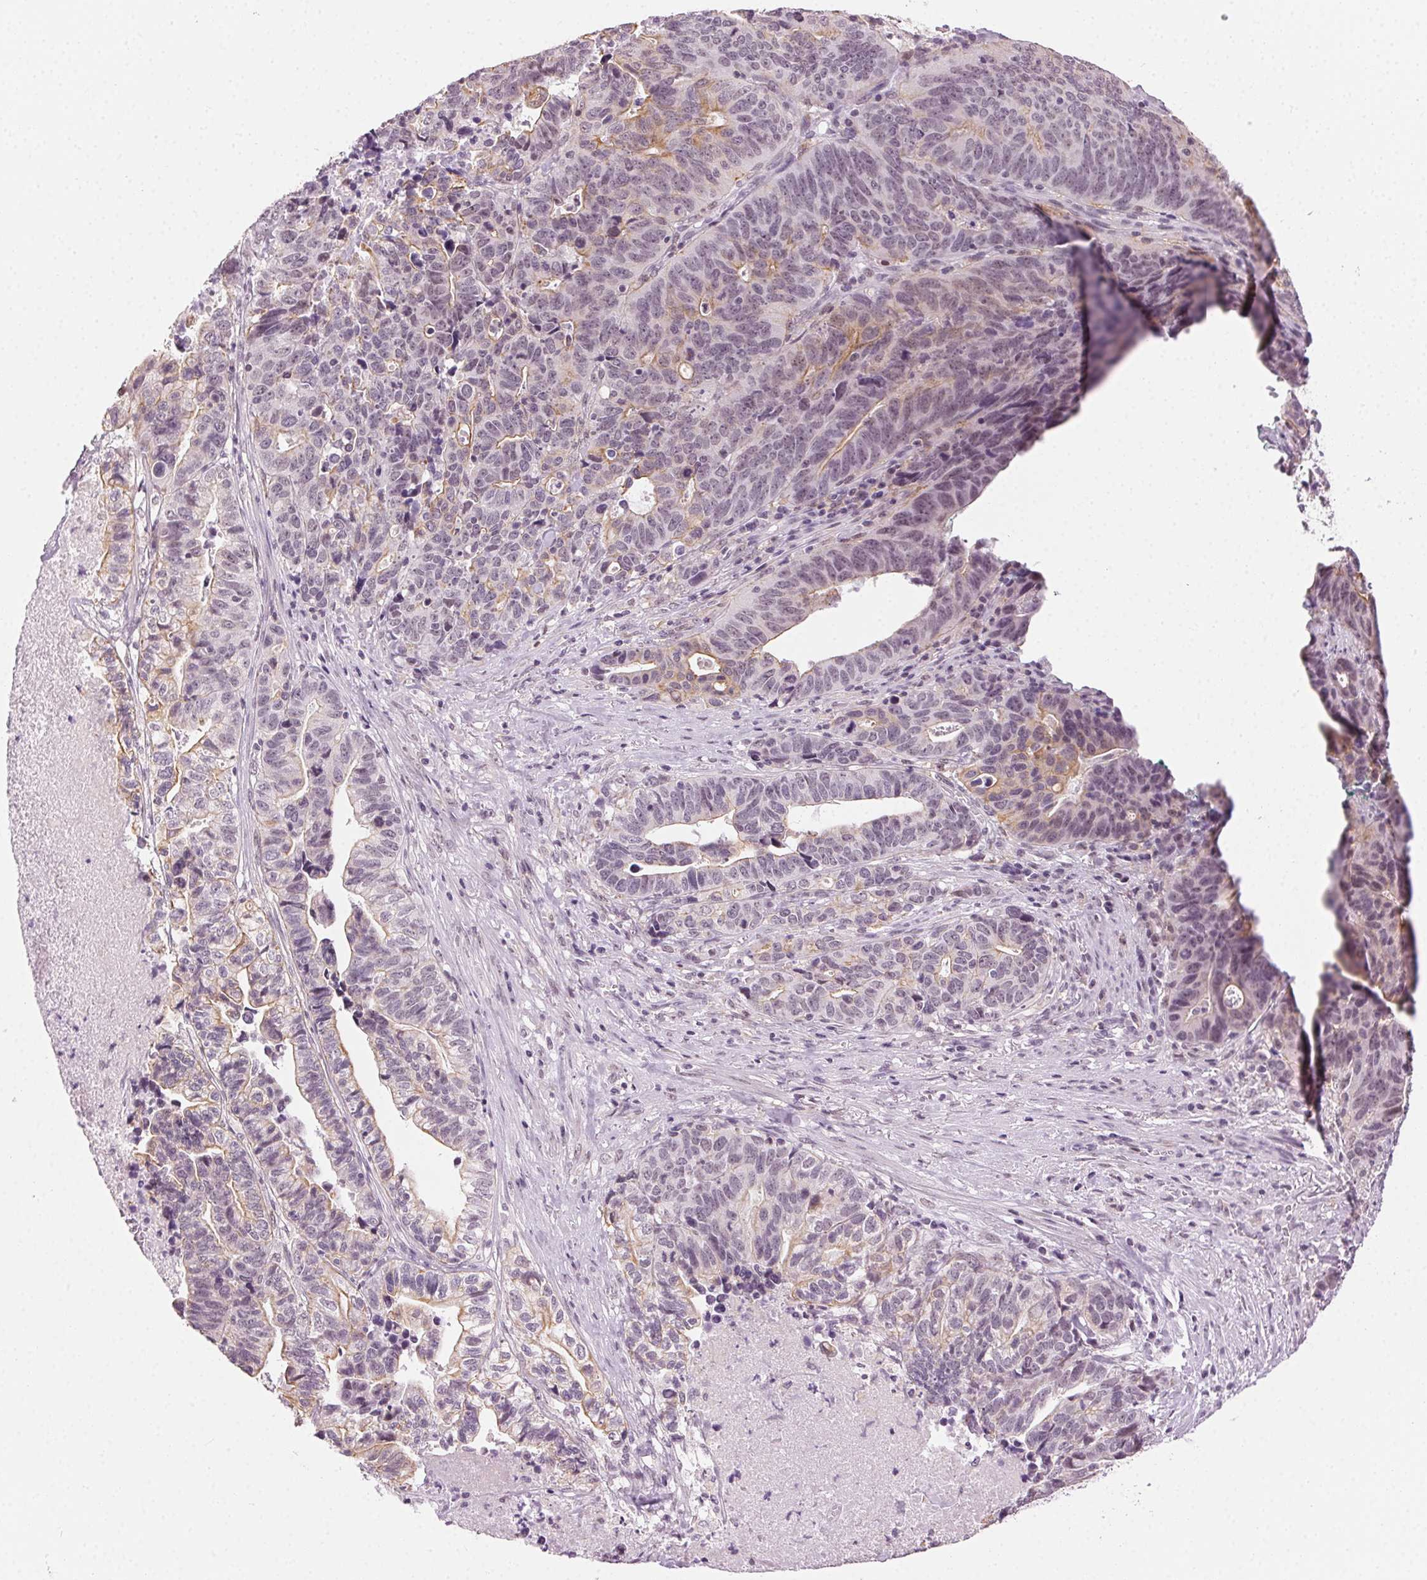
{"staining": {"intensity": "weak", "quantity": "<25%", "location": "cytoplasmic/membranous"}, "tissue": "stomach cancer", "cell_type": "Tumor cells", "image_type": "cancer", "snomed": [{"axis": "morphology", "description": "Adenocarcinoma, NOS"}, {"axis": "topography", "description": "Stomach, upper"}], "caption": "Tumor cells show no significant protein positivity in stomach cancer (adenocarcinoma).", "gene": "AIF1L", "patient": {"sex": "female", "age": 67}}